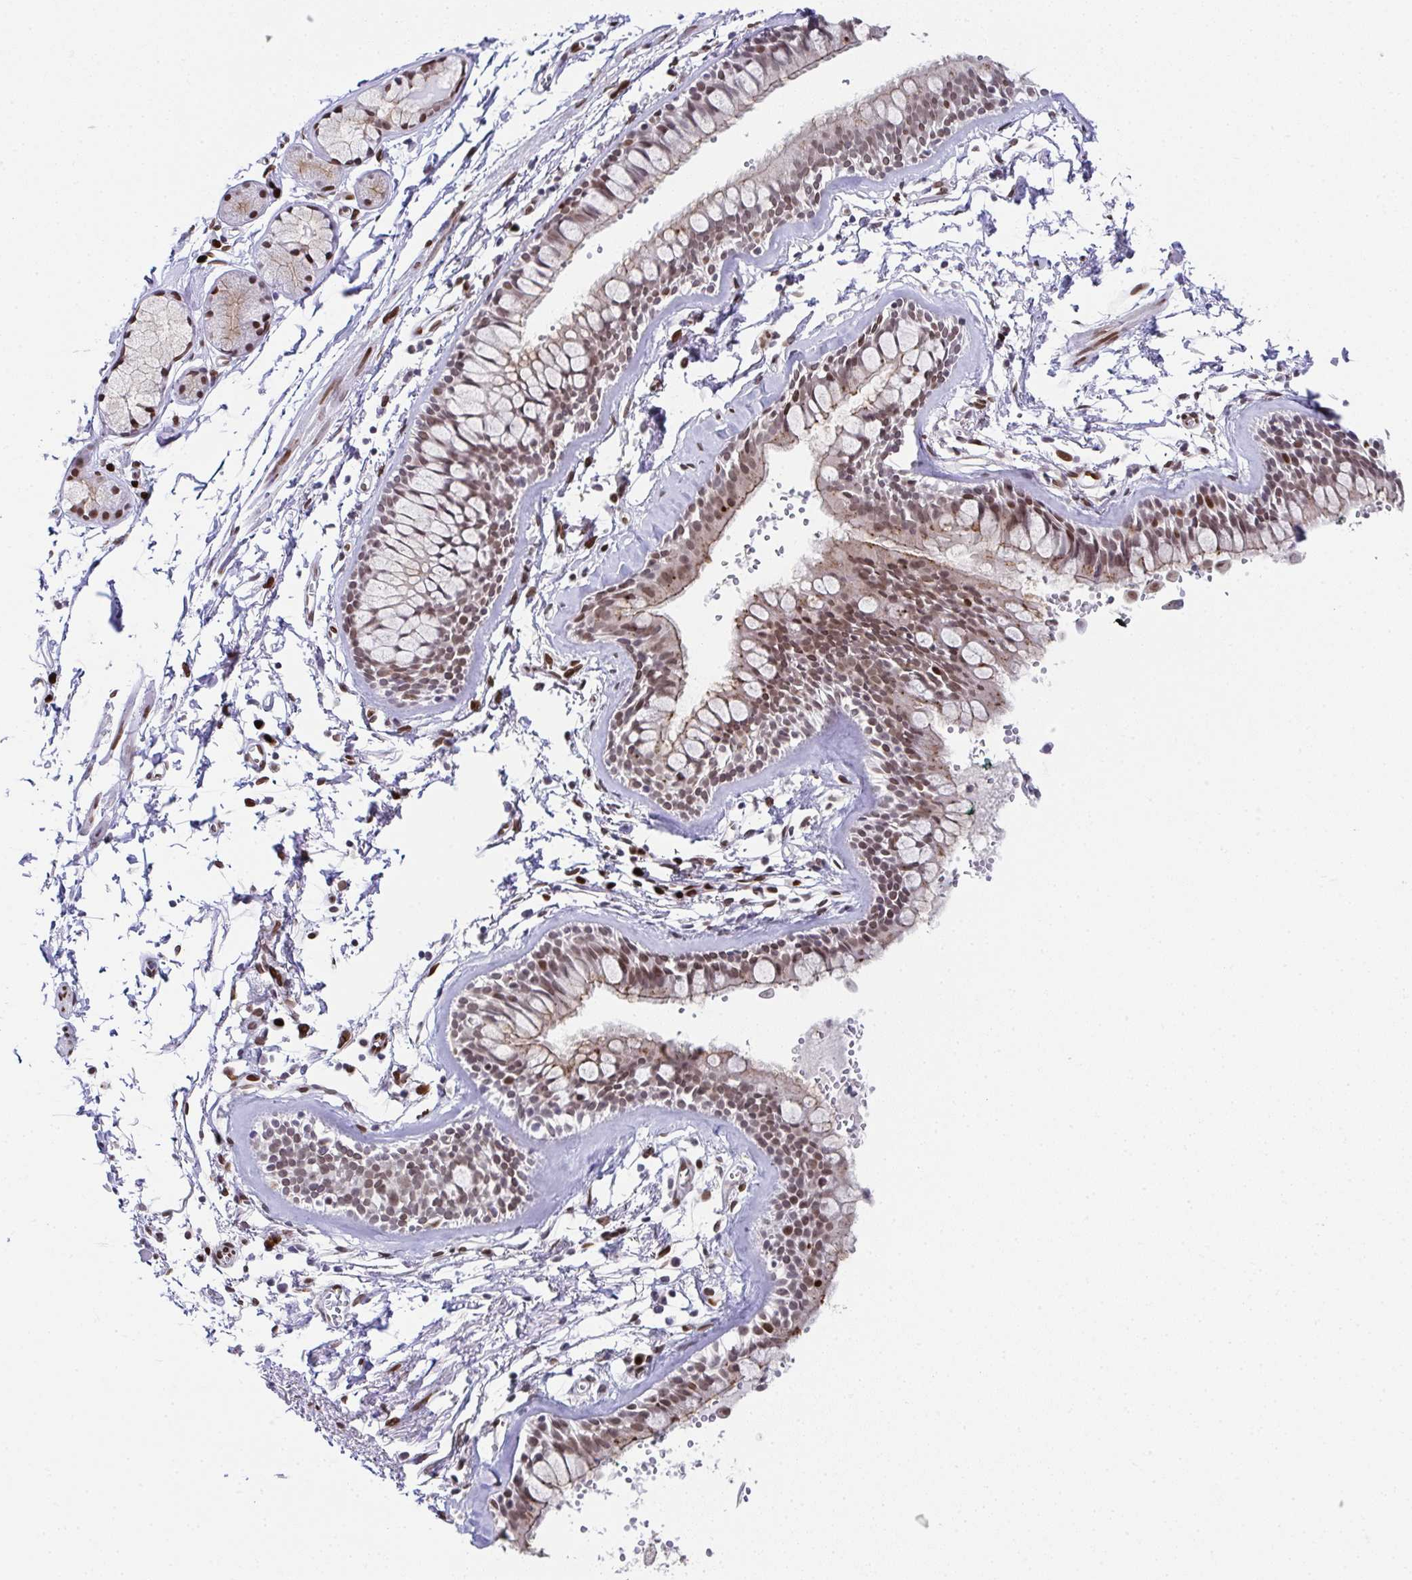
{"staining": {"intensity": "moderate", "quantity": "25%-75%", "location": "cytoplasmic/membranous,nuclear"}, "tissue": "bronchus", "cell_type": "Respiratory epithelial cells", "image_type": "normal", "snomed": [{"axis": "morphology", "description": "Normal tissue, NOS"}, {"axis": "topography", "description": "Cartilage tissue"}, {"axis": "topography", "description": "Bronchus"}], "caption": "This is an image of IHC staining of unremarkable bronchus, which shows moderate staining in the cytoplasmic/membranous,nuclear of respiratory epithelial cells.", "gene": "RB1", "patient": {"sex": "female", "age": 59}}